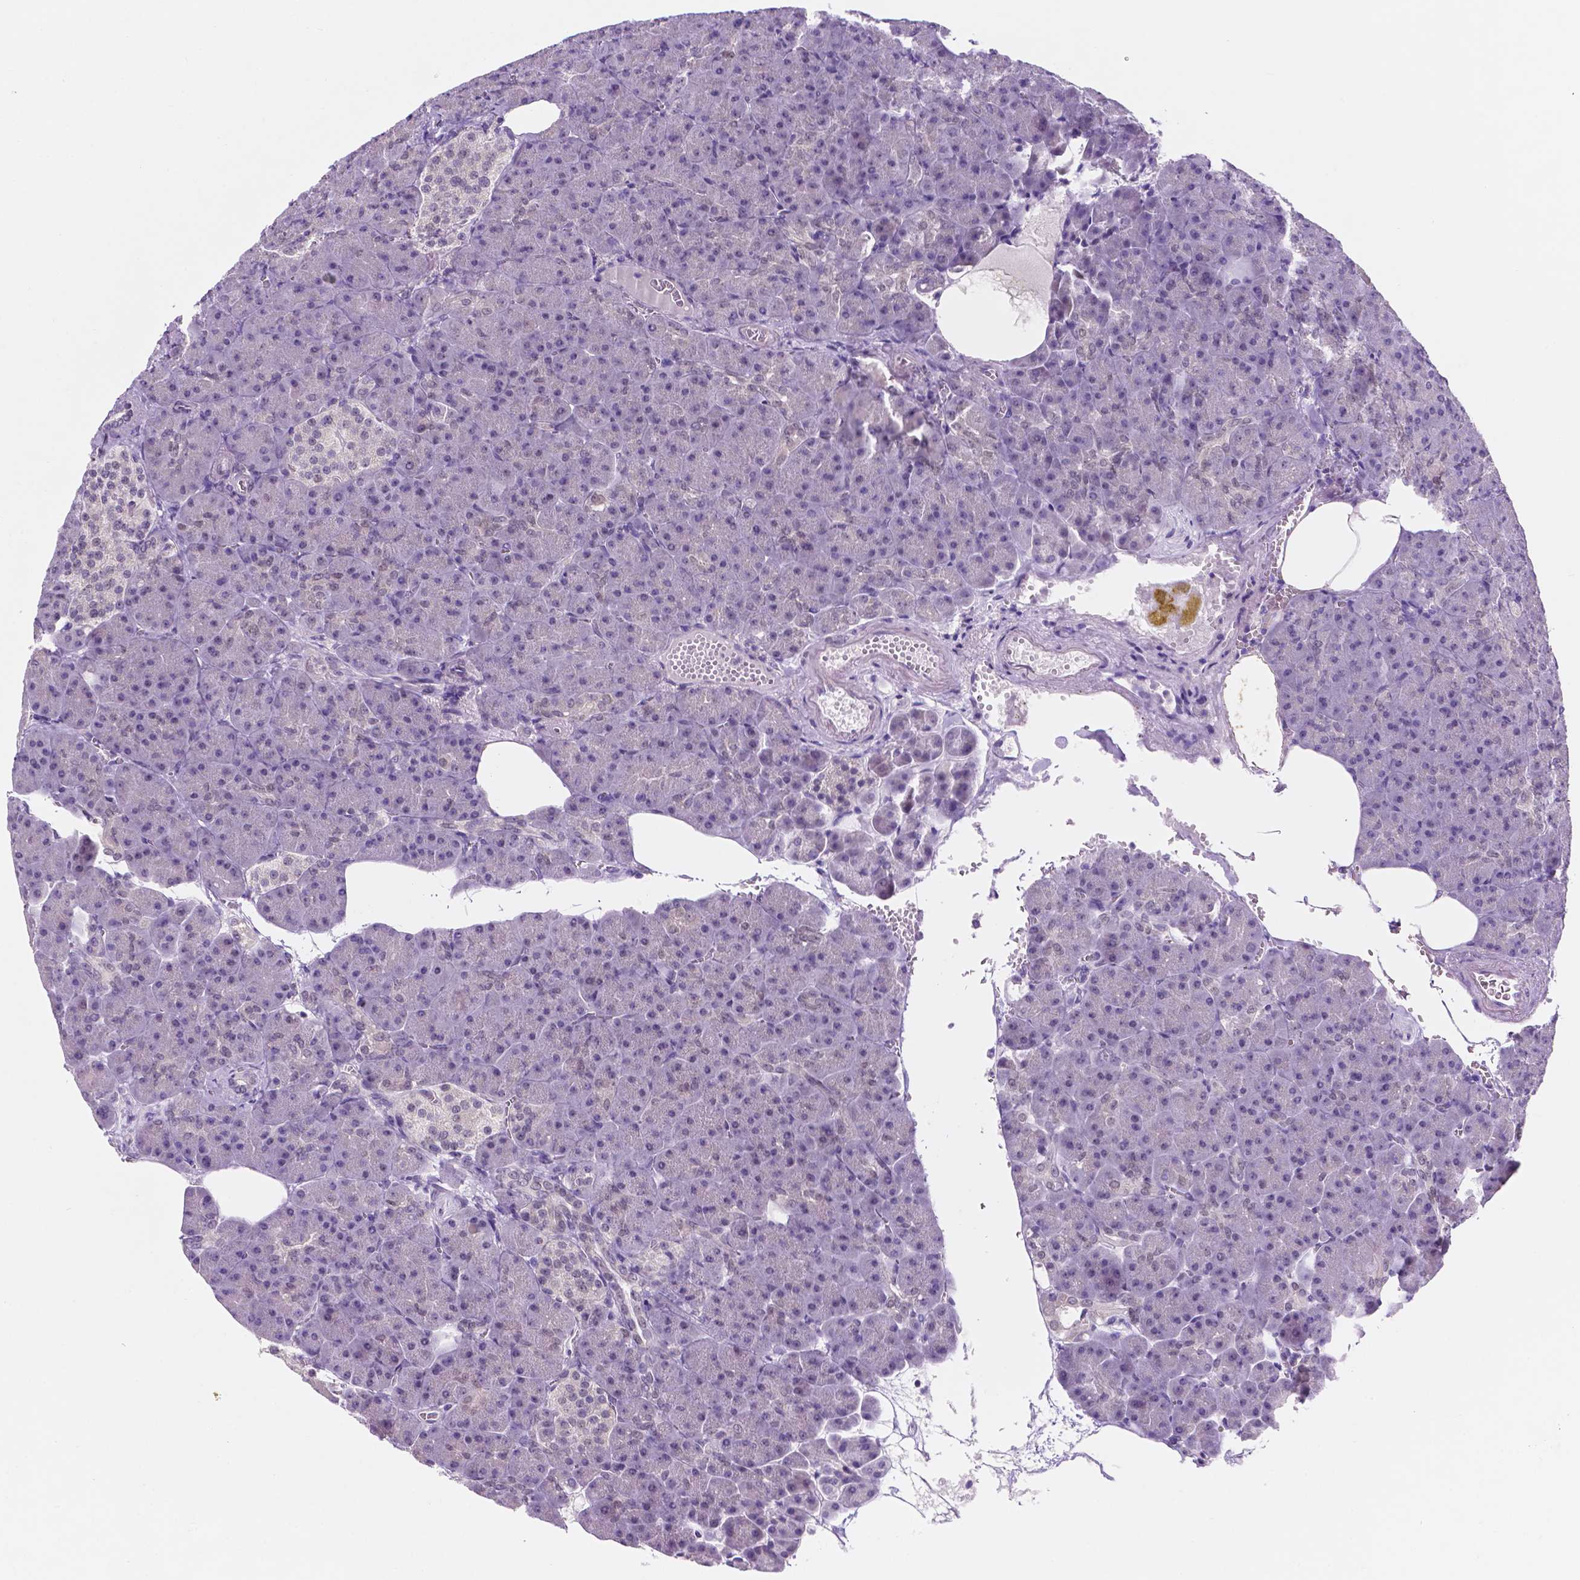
{"staining": {"intensity": "negative", "quantity": "none", "location": "none"}, "tissue": "pancreas", "cell_type": "Exocrine glandular cells", "image_type": "normal", "snomed": [{"axis": "morphology", "description": "Normal tissue, NOS"}, {"axis": "topography", "description": "Pancreas"}], "caption": "Exocrine glandular cells show no significant staining in benign pancreas. (IHC, brightfield microscopy, high magnification).", "gene": "FAM50B", "patient": {"sex": "female", "age": 74}}